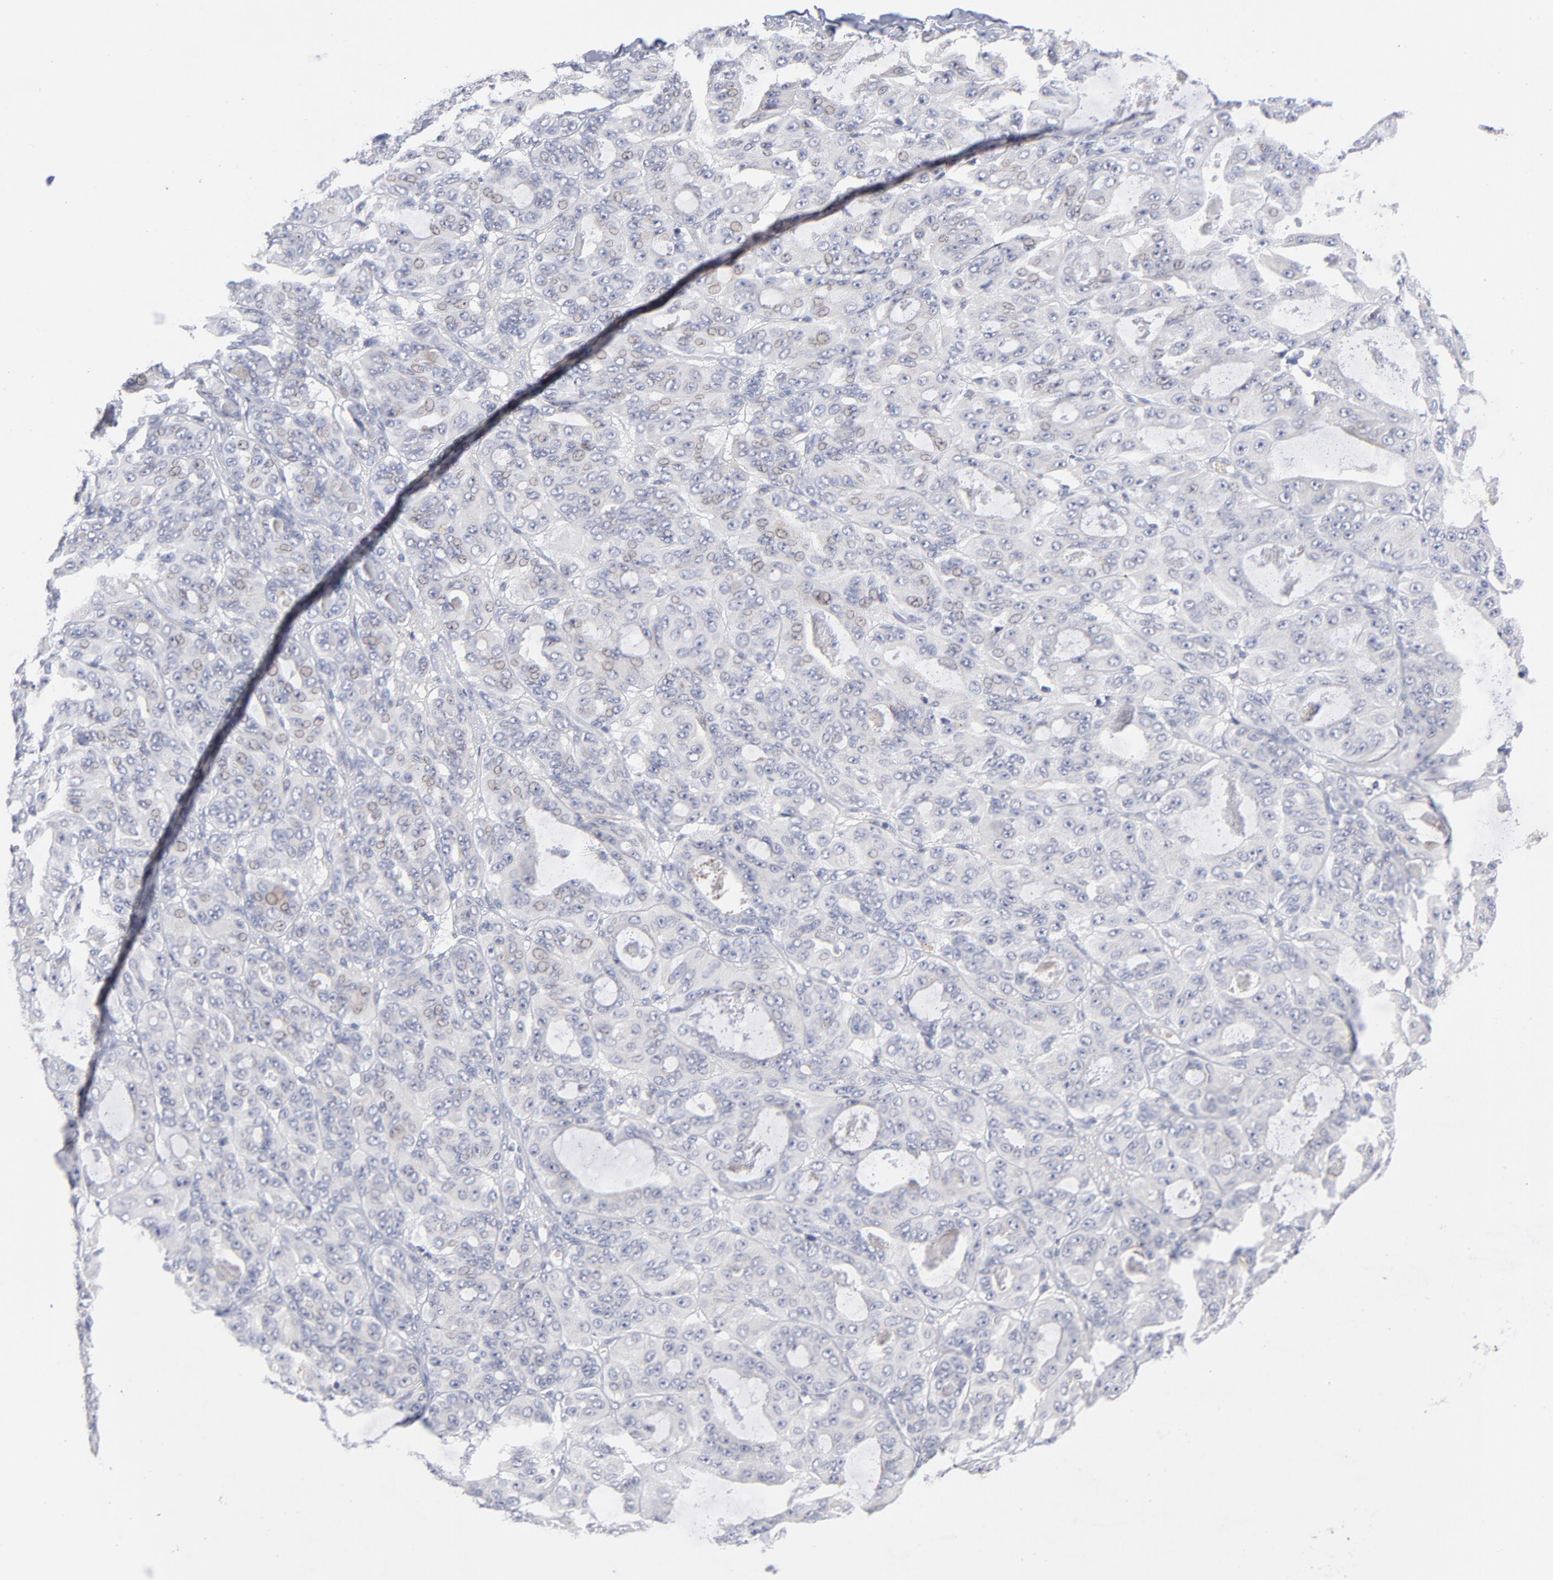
{"staining": {"intensity": "negative", "quantity": "none", "location": "none"}, "tissue": "ovarian cancer", "cell_type": "Tumor cells", "image_type": "cancer", "snomed": [{"axis": "morphology", "description": "Carcinoma, endometroid"}, {"axis": "topography", "description": "Ovary"}], "caption": "This histopathology image is of ovarian cancer (endometroid carcinoma) stained with immunohistochemistry (IHC) to label a protein in brown with the nuclei are counter-stained blue. There is no positivity in tumor cells.", "gene": "RPS24", "patient": {"sex": "female", "age": 61}}